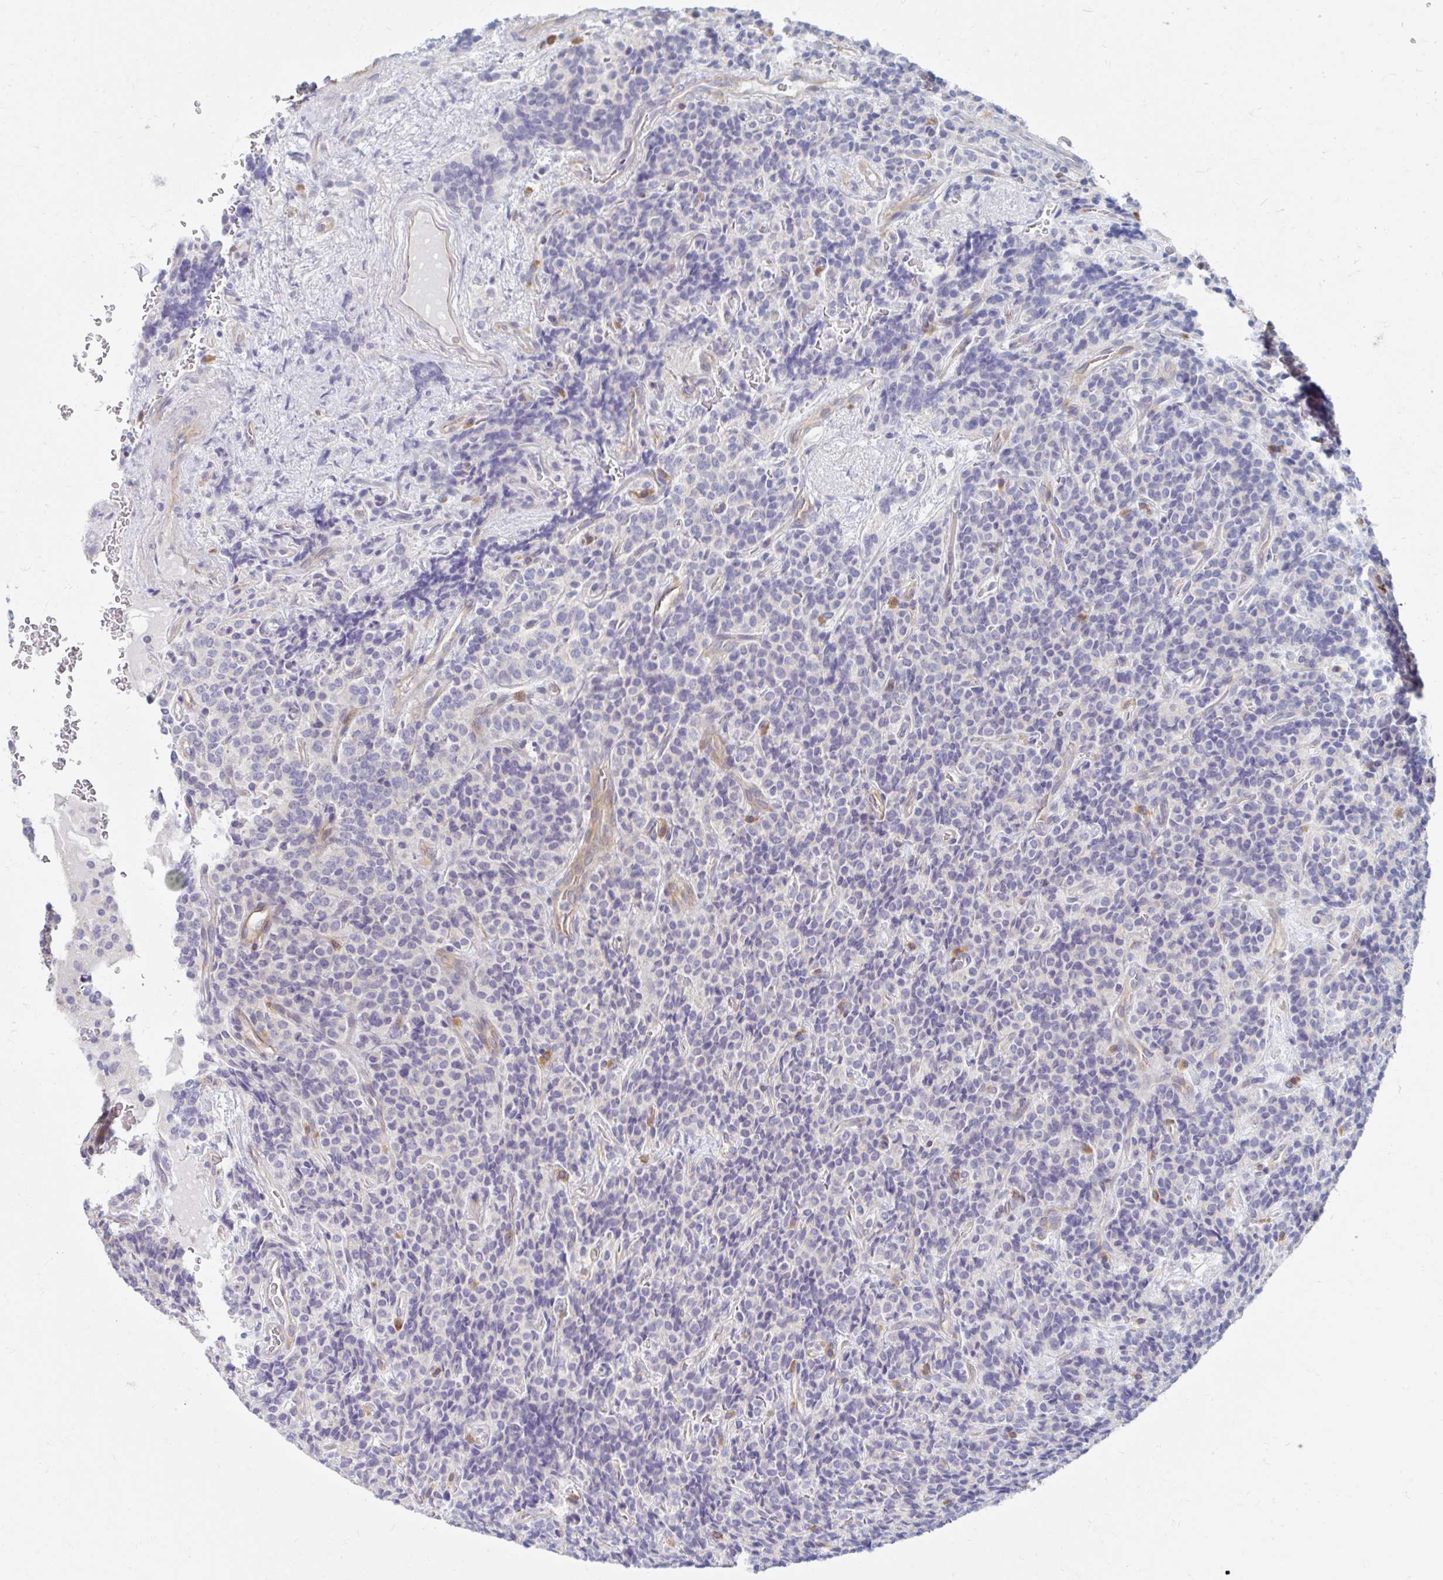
{"staining": {"intensity": "negative", "quantity": "none", "location": "none"}, "tissue": "carcinoid", "cell_type": "Tumor cells", "image_type": "cancer", "snomed": [{"axis": "morphology", "description": "Carcinoid, malignant, NOS"}, {"axis": "topography", "description": "Pancreas"}], "caption": "This is a image of immunohistochemistry staining of carcinoid, which shows no staining in tumor cells. (DAB immunohistochemistry, high magnification).", "gene": "MYLK2", "patient": {"sex": "male", "age": 36}}